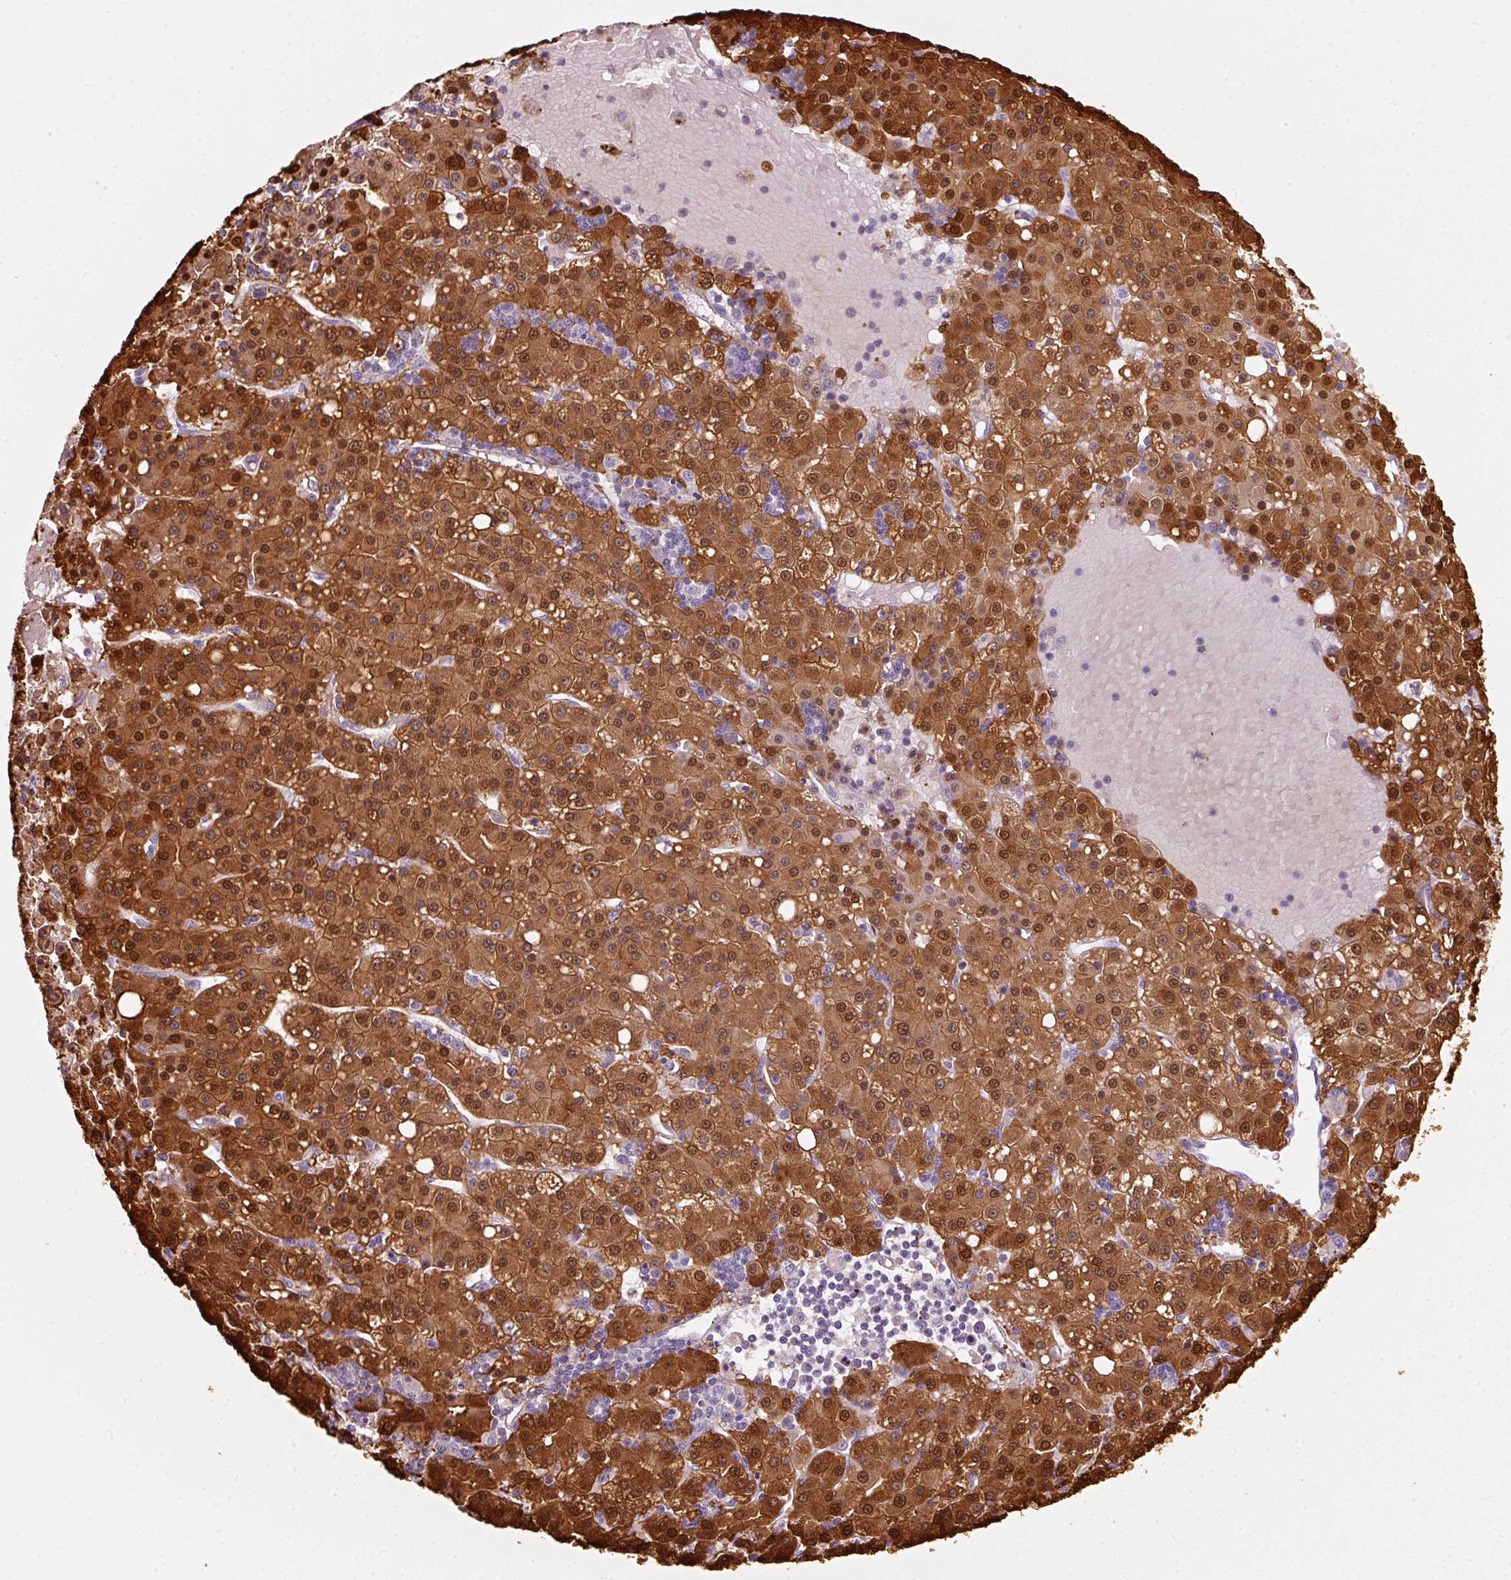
{"staining": {"intensity": "strong", "quantity": ">75%", "location": "cytoplasmic/membranous,nuclear"}, "tissue": "liver cancer", "cell_type": "Tumor cells", "image_type": "cancer", "snomed": [{"axis": "morphology", "description": "Carcinoma, Hepatocellular, NOS"}, {"axis": "topography", "description": "Liver"}], "caption": "Tumor cells display high levels of strong cytoplasmic/membranous and nuclear positivity in approximately >75% of cells in human hepatocellular carcinoma (liver).", "gene": "IQGAP2", "patient": {"sex": "male", "age": 76}}